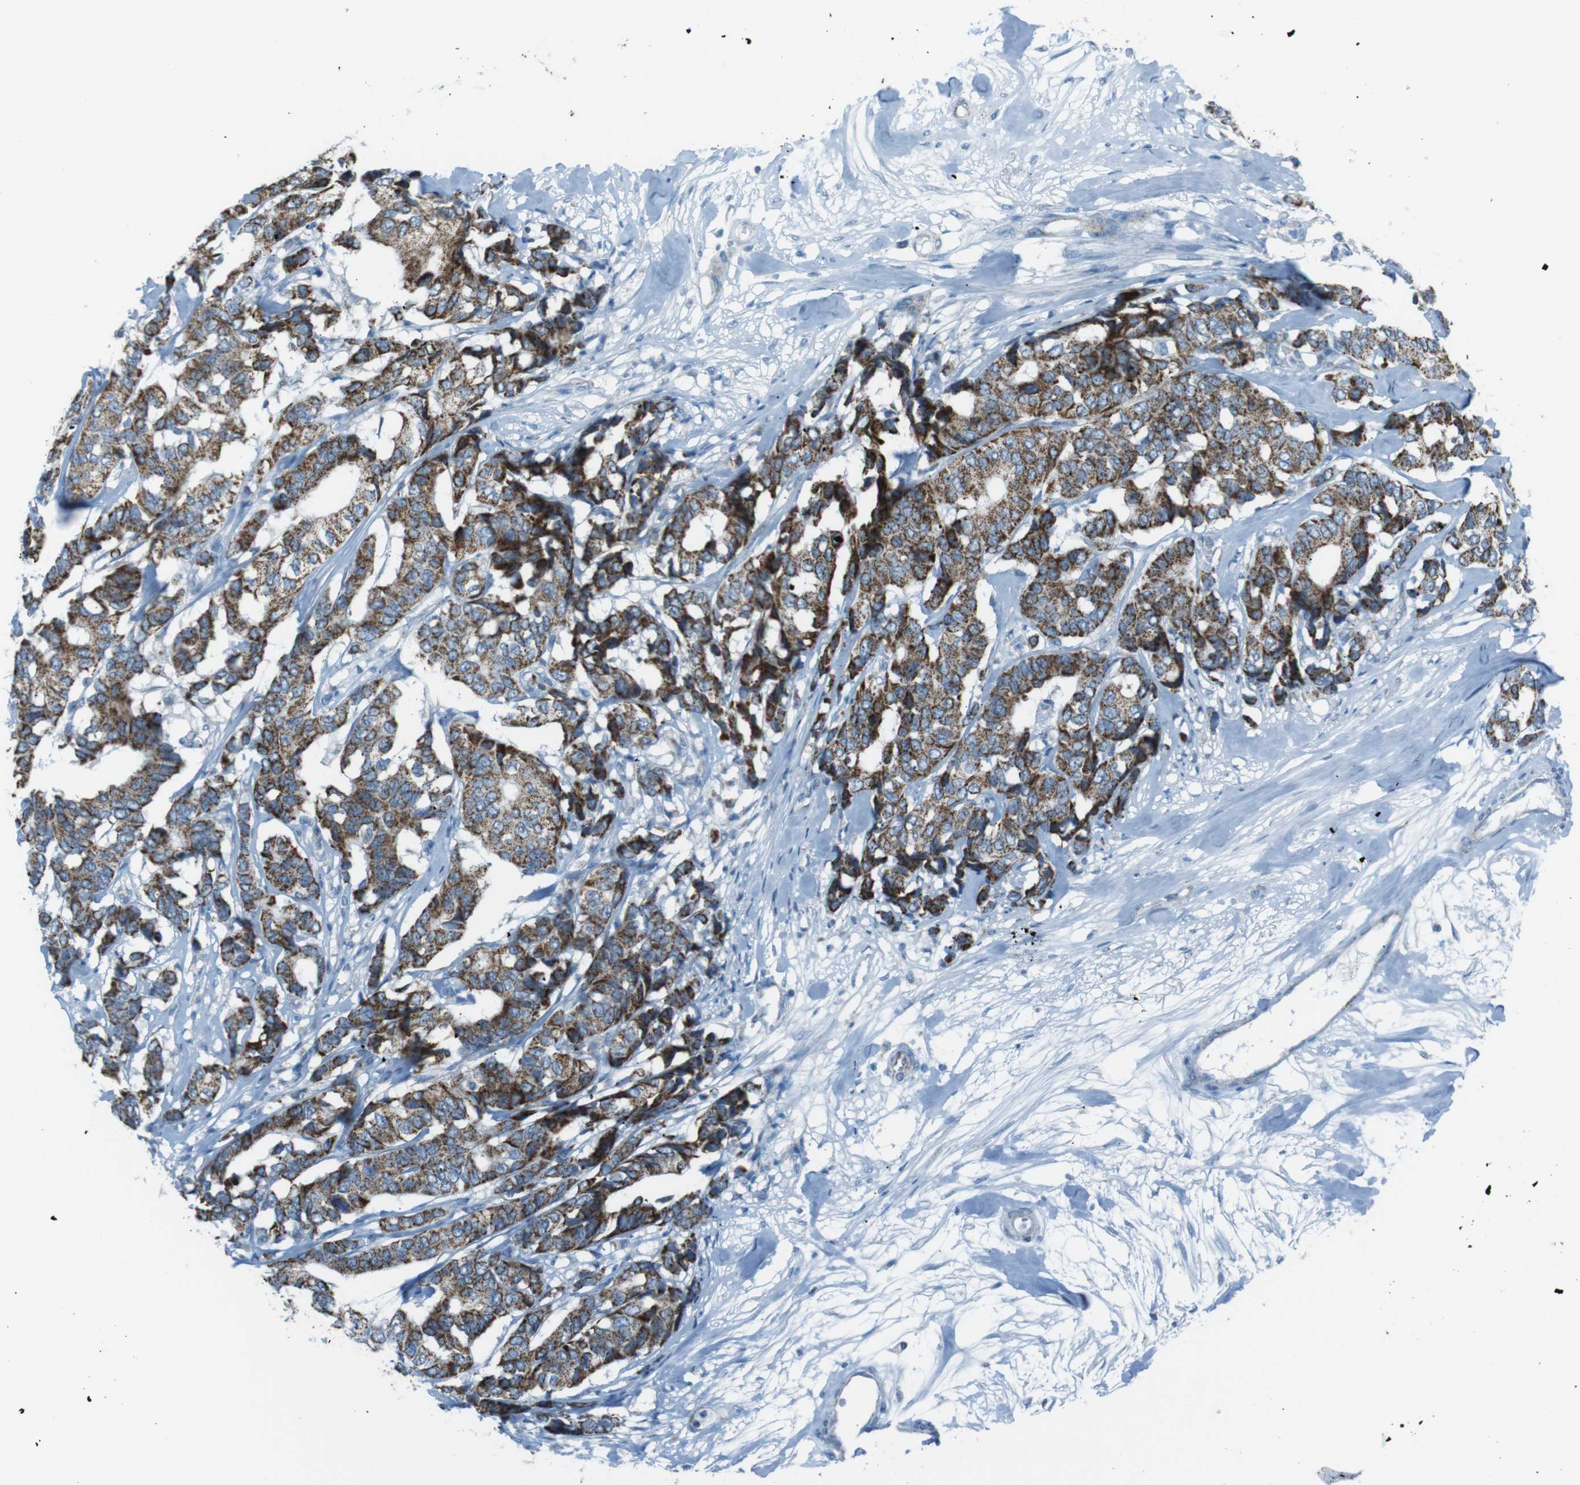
{"staining": {"intensity": "strong", "quantity": "25%-75%", "location": "cytoplasmic/membranous"}, "tissue": "breast cancer", "cell_type": "Tumor cells", "image_type": "cancer", "snomed": [{"axis": "morphology", "description": "Duct carcinoma"}, {"axis": "topography", "description": "Breast"}], "caption": "Tumor cells show strong cytoplasmic/membranous positivity in about 25%-75% of cells in breast cancer.", "gene": "DNAJA3", "patient": {"sex": "female", "age": 87}}